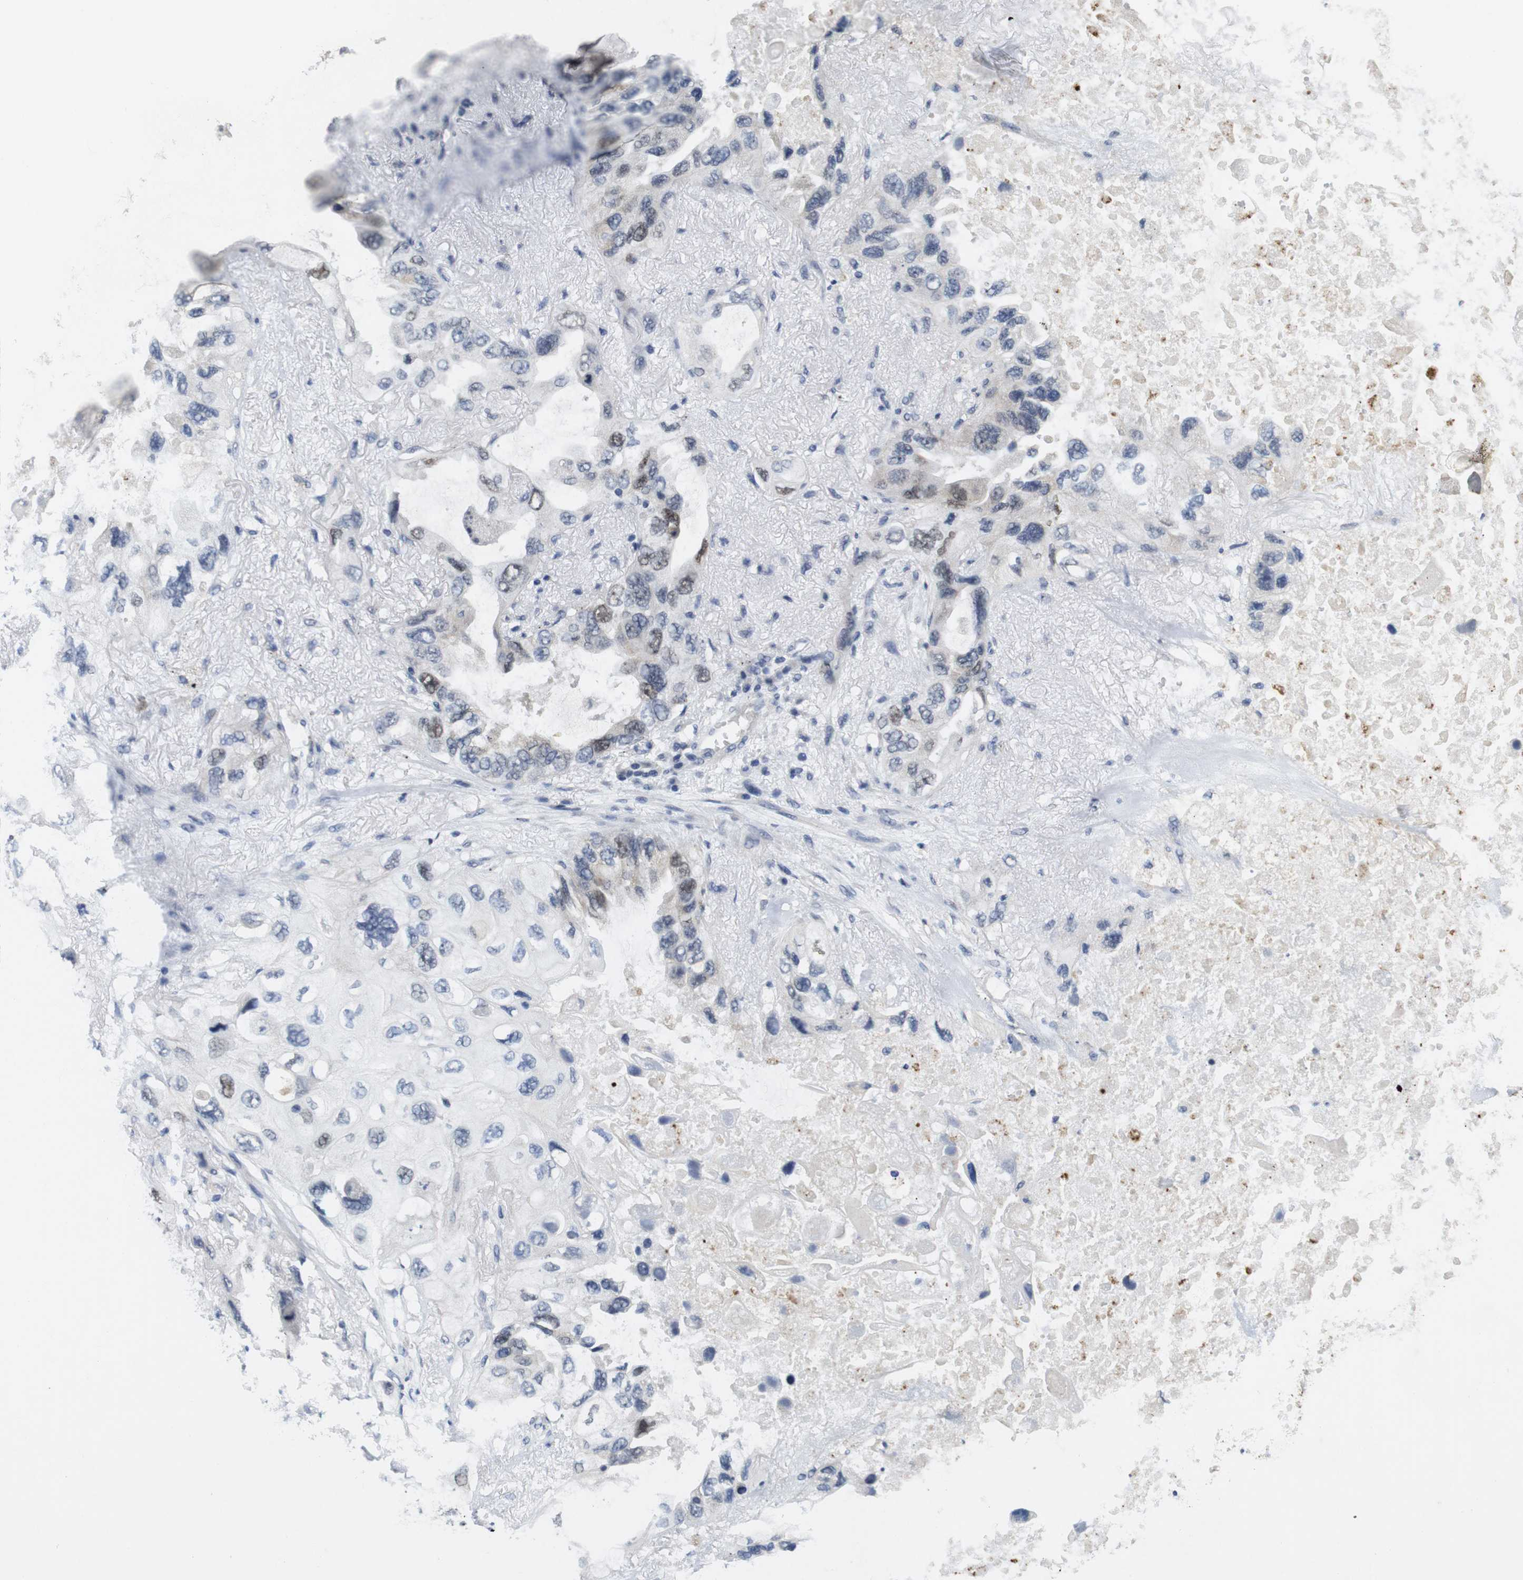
{"staining": {"intensity": "moderate", "quantity": "<25%", "location": "nuclear"}, "tissue": "lung cancer", "cell_type": "Tumor cells", "image_type": "cancer", "snomed": [{"axis": "morphology", "description": "Squamous cell carcinoma, NOS"}, {"axis": "topography", "description": "Lung"}], "caption": "Lung cancer stained with immunohistochemistry exhibits moderate nuclear expression in about <25% of tumor cells. The protein is stained brown, and the nuclei are stained in blue (DAB IHC with brightfield microscopy, high magnification).", "gene": "SKP2", "patient": {"sex": "female", "age": 73}}